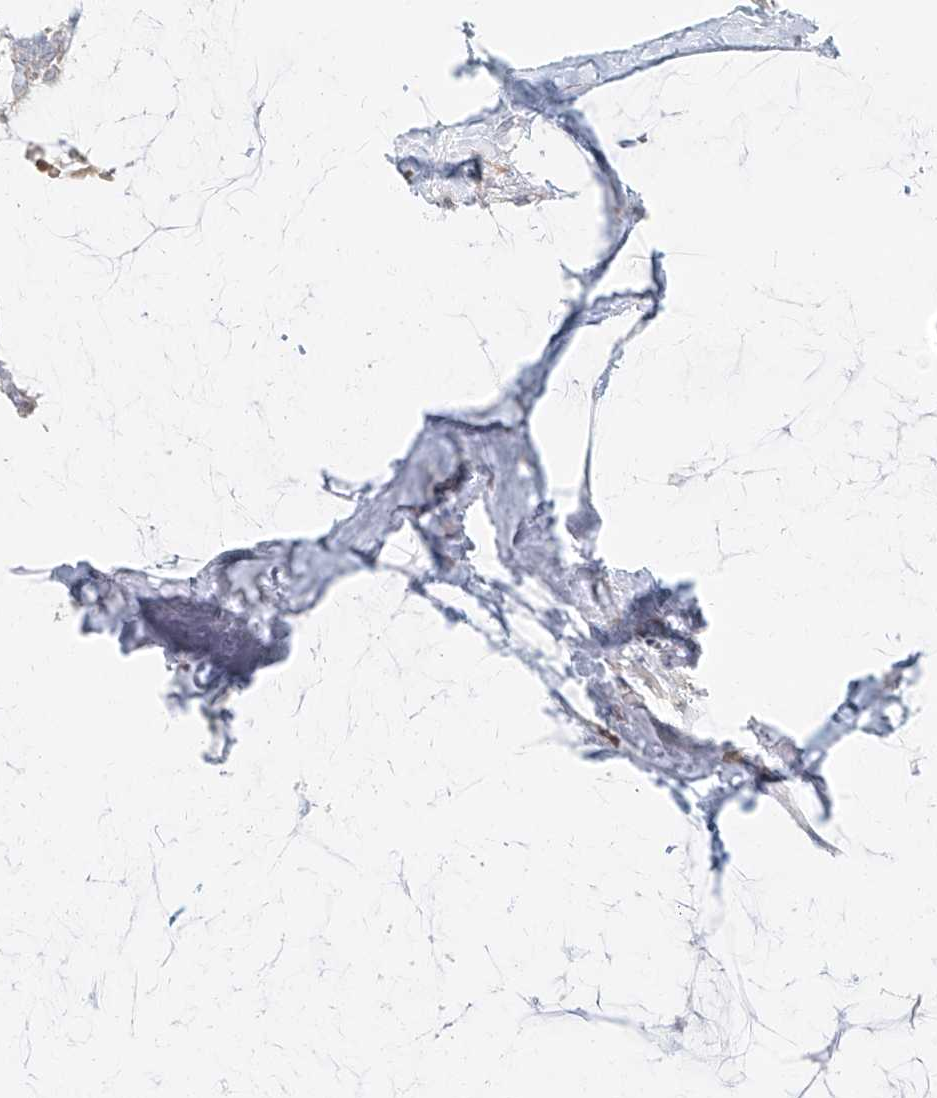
{"staining": {"intensity": "weak", "quantity": "<25%", "location": "cytoplasmic/membranous"}, "tissue": "breast cancer", "cell_type": "Tumor cells", "image_type": "cancer", "snomed": [{"axis": "morphology", "description": "Duct carcinoma"}, {"axis": "topography", "description": "Breast"}], "caption": "There is no significant expression in tumor cells of intraductal carcinoma (breast).", "gene": "PGD", "patient": {"sex": "female", "age": 93}}